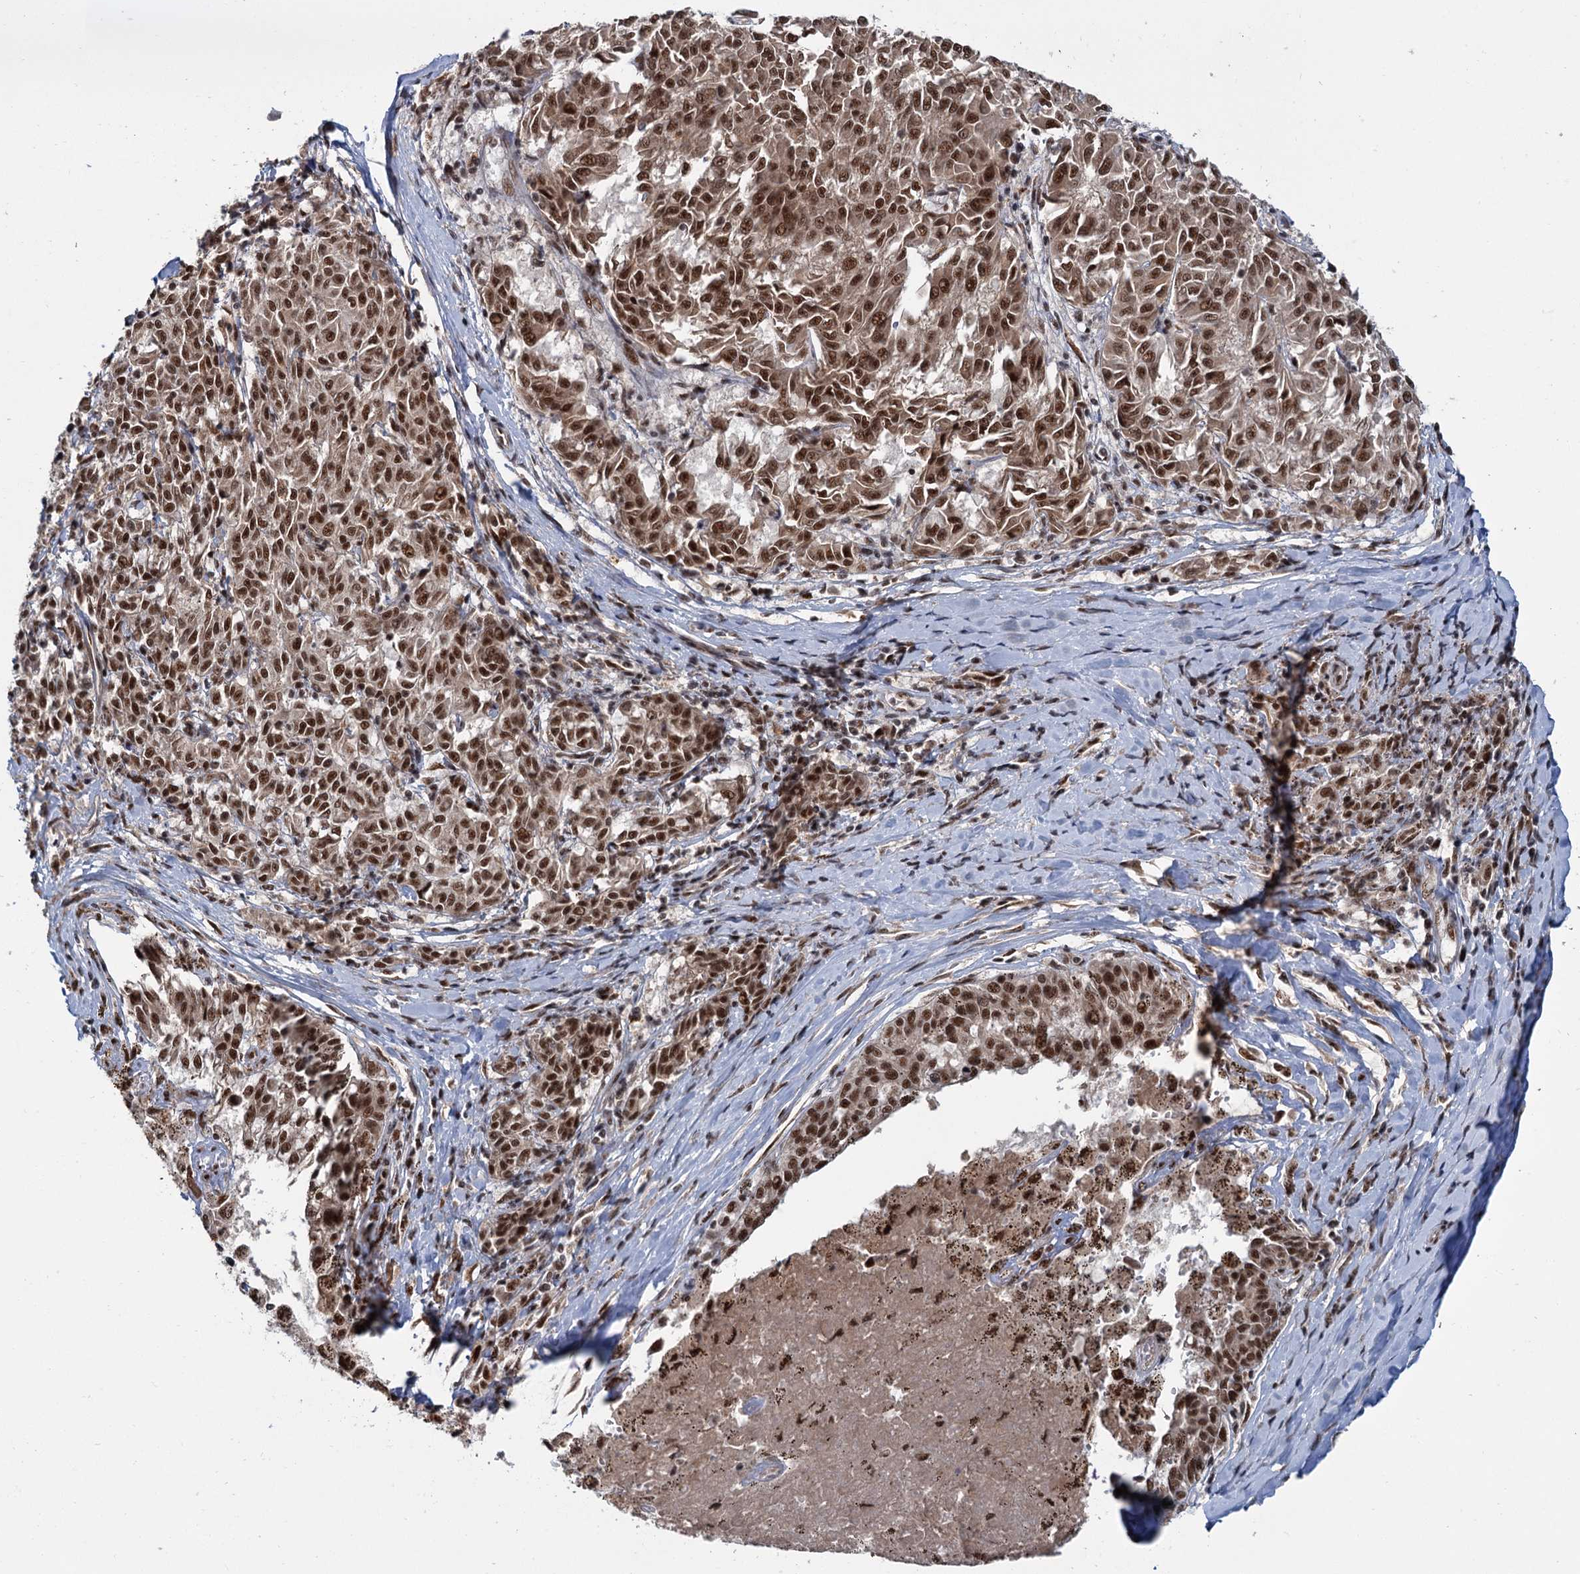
{"staining": {"intensity": "moderate", "quantity": ">75%", "location": "cytoplasmic/membranous,nuclear"}, "tissue": "melanoma", "cell_type": "Tumor cells", "image_type": "cancer", "snomed": [{"axis": "morphology", "description": "Malignant melanoma, NOS"}, {"axis": "topography", "description": "Skin"}], "caption": "Melanoma tissue demonstrates moderate cytoplasmic/membranous and nuclear expression in about >75% of tumor cells, visualized by immunohistochemistry.", "gene": "WBP4", "patient": {"sex": "female", "age": 72}}